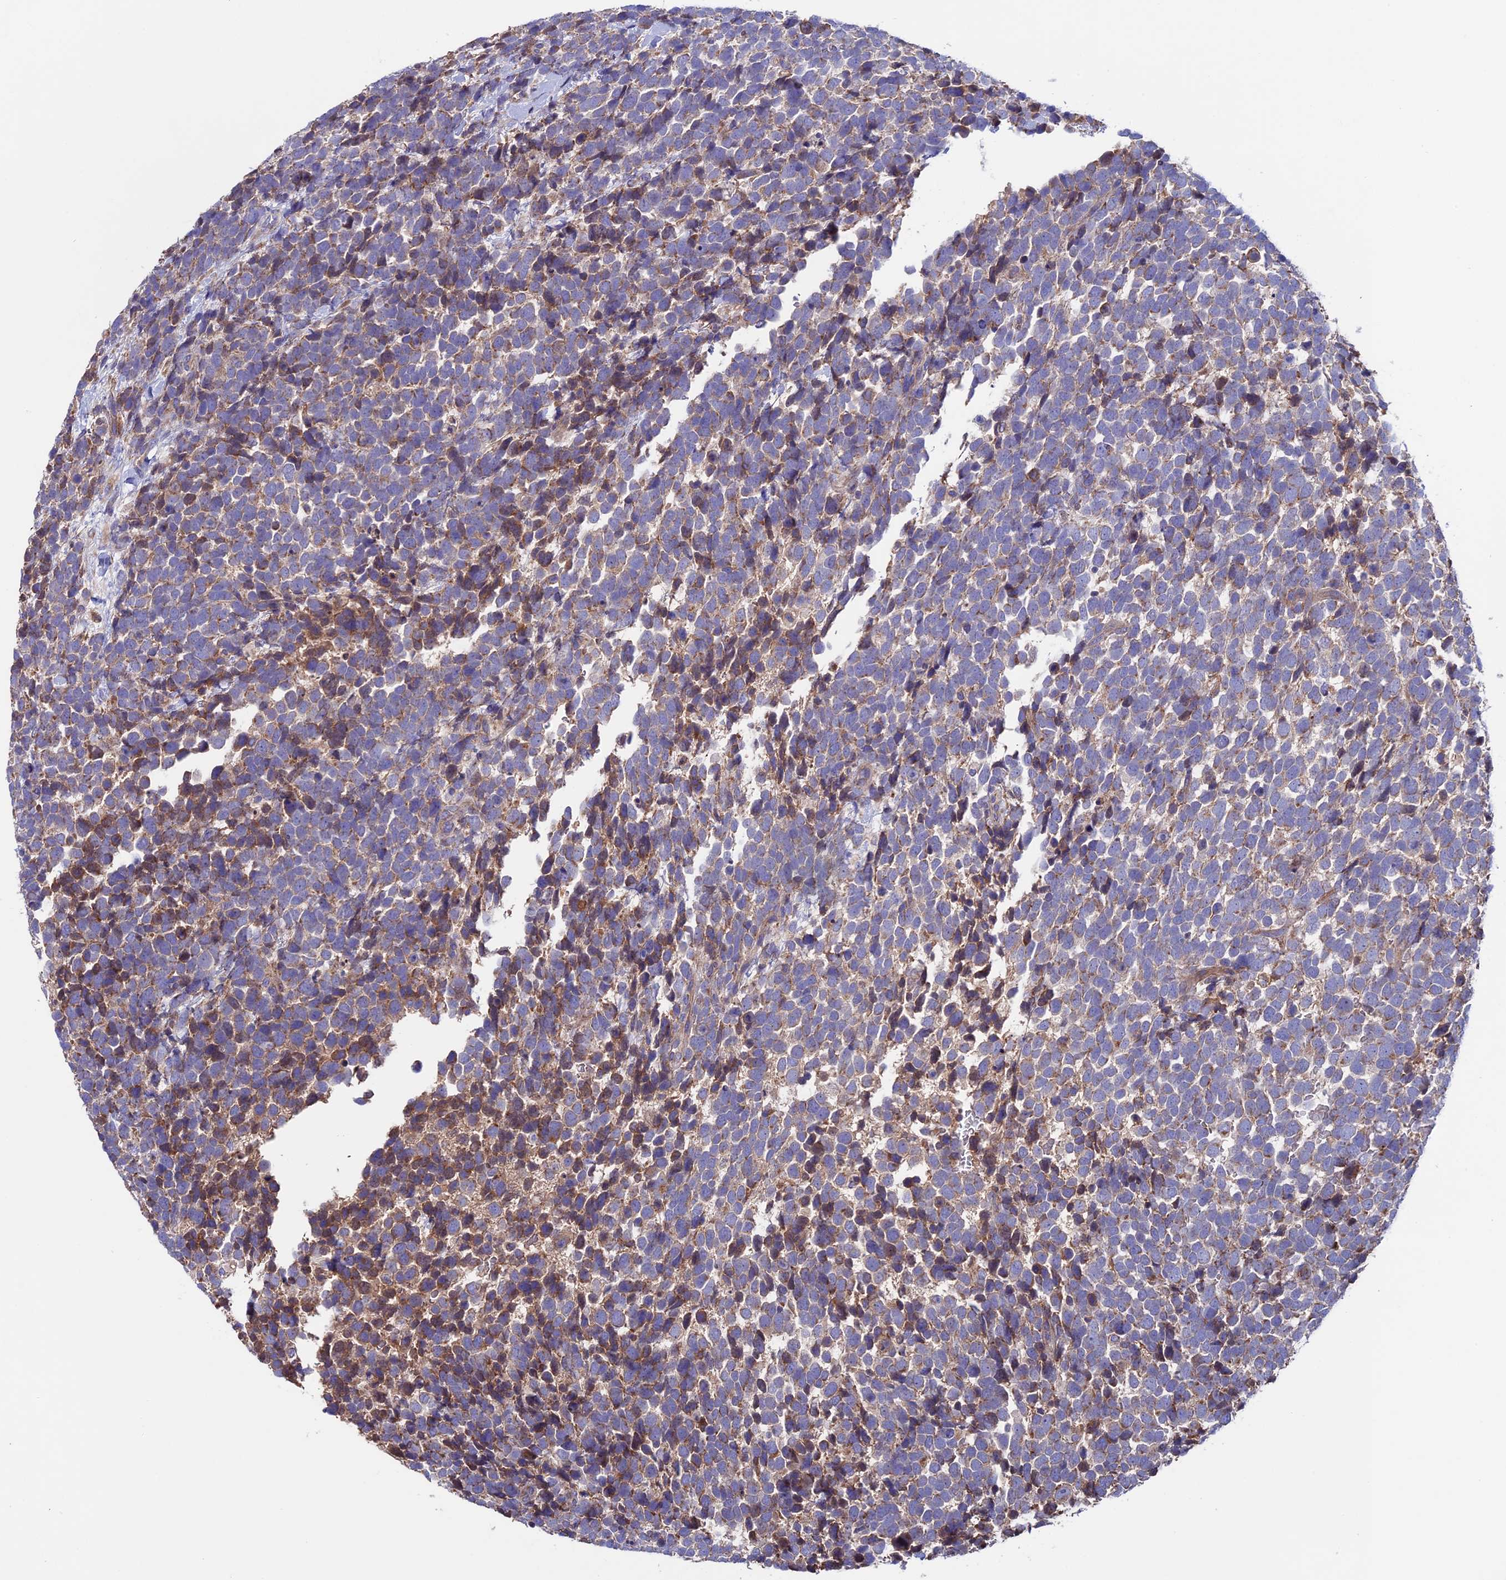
{"staining": {"intensity": "moderate", "quantity": ">75%", "location": "cytoplasmic/membranous"}, "tissue": "urothelial cancer", "cell_type": "Tumor cells", "image_type": "cancer", "snomed": [{"axis": "morphology", "description": "Urothelial carcinoma, High grade"}, {"axis": "topography", "description": "Urinary bladder"}], "caption": "Human urothelial cancer stained with a protein marker displays moderate staining in tumor cells.", "gene": "SLC15A5", "patient": {"sex": "female", "age": 82}}